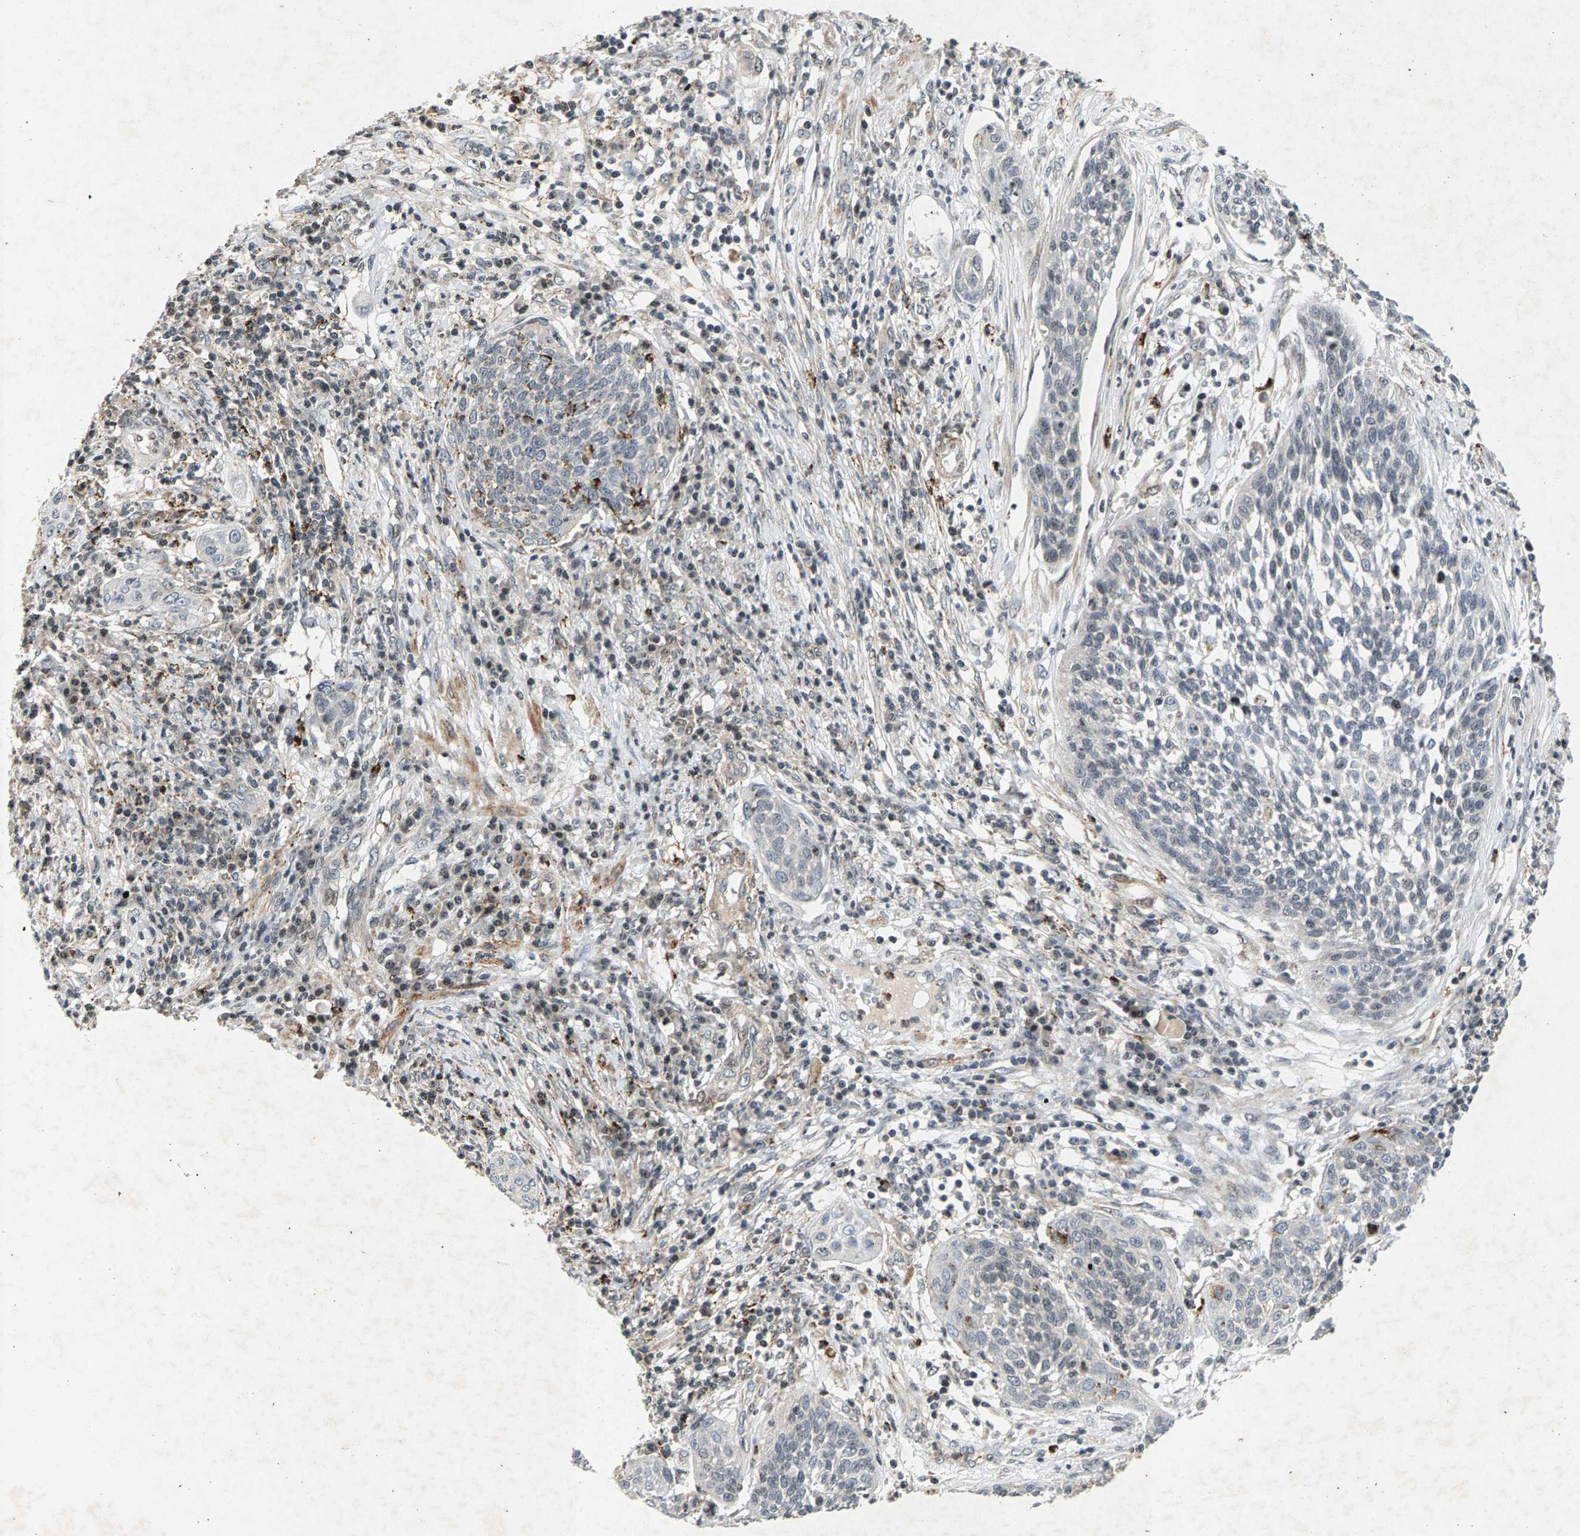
{"staining": {"intensity": "strong", "quantity": "<25%", "location": "cytoplasmic/membranous"}, "tissue": "cervical cancer", "cell_type": "Tumor cells", "image_type": "cancer", "snomed": [{"axis": "morphology", "description": "Squamous cell carcinoma, NOS"}, {"axis": "topography", "description": "Cervix"}], "caption": "An image of human cervical cancer (squamous cell carcinoma) stained for a protein demonstrates strong cytoplasmic/membranous brown staining in tumor cells.", "gene": "ZPR1", "patient": {"sex": "female", "age": 34}}